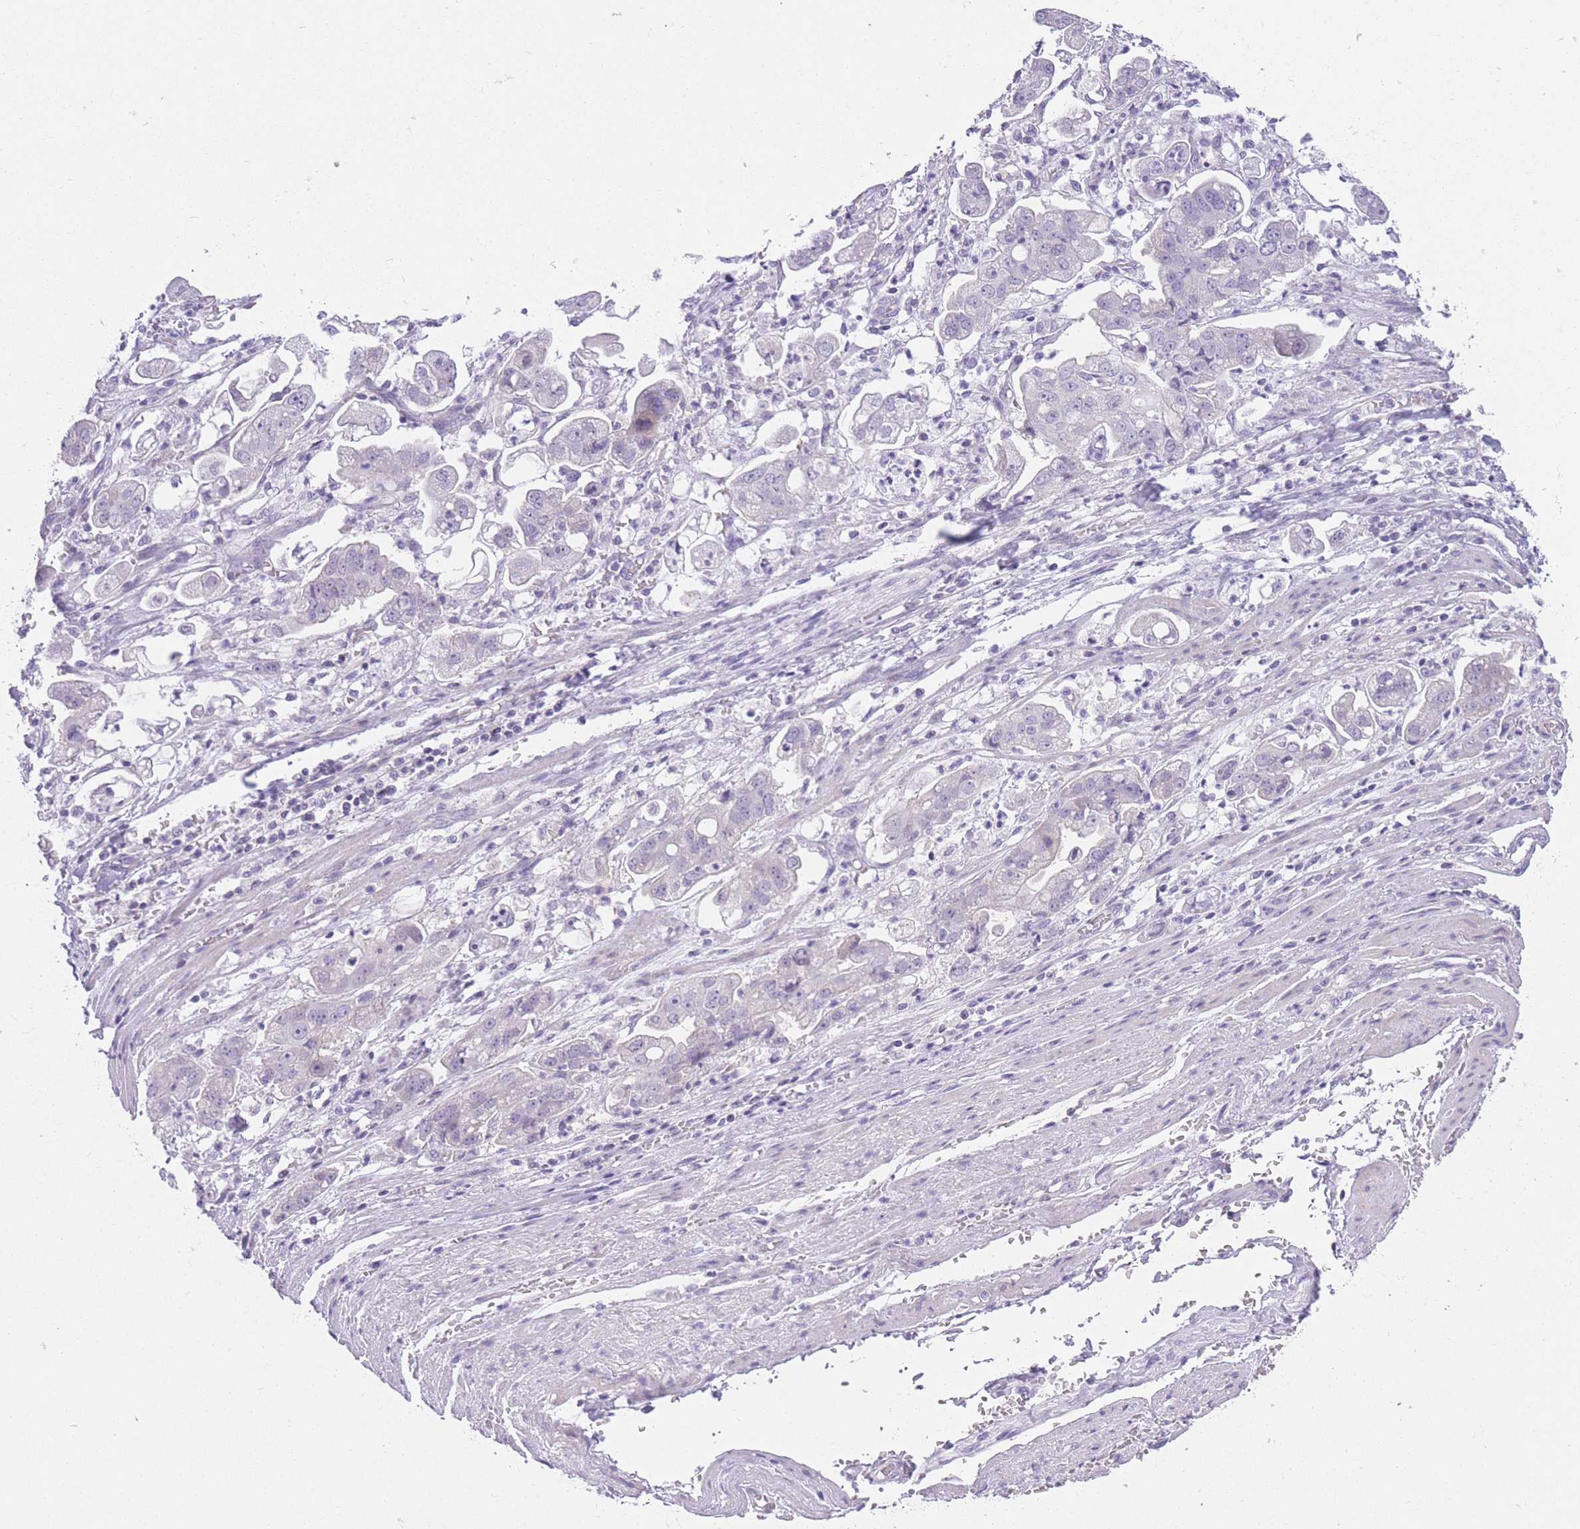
{"staining": {"intensity": "negative", "quantity": "none", "location": "none"}, "tissue": "stomach cancer", "cell_type": "Tumor cells", "image_type": "cancer", "snomed": [{"axis": "morphology", "description": "Adenocarcinoma, NOS"}, {"axis": "topography", "description": "Stomach"}], "caption": "There is no significant staining in tumor cells of adenocarcinoma (stomach).", "gene": "OR11H12", "patient": {"sex": "male", "age": 62}}